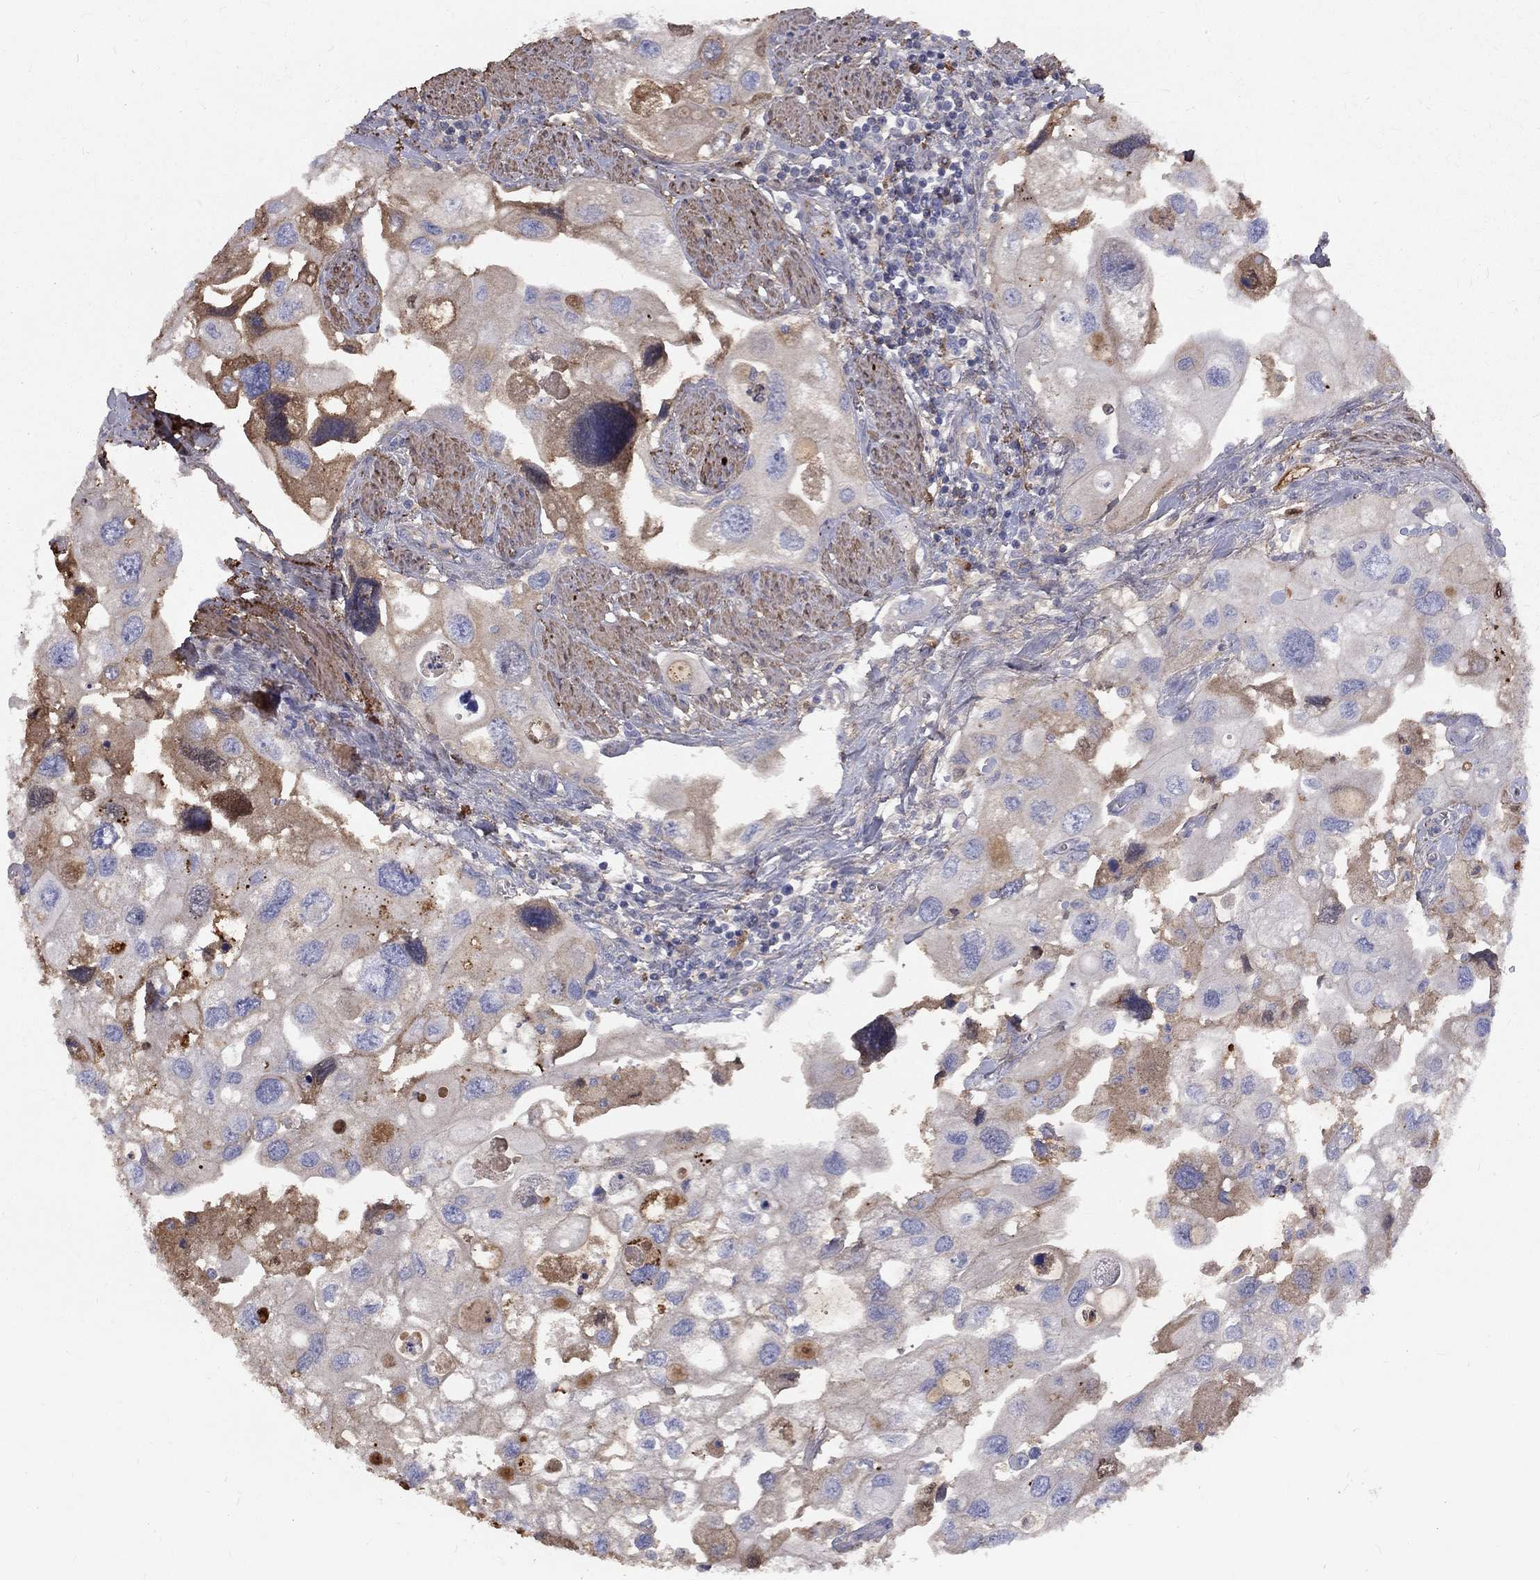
{"staining": {"intensity": "moderate", "quantity": "<25%", "location": "cytoplasmic/membranous"}, "tissue": "urothelial cancer", "cell_type": "Tumor cells", "image_type": "cancer", "snomed": [{"axis": "morphology", "description": "Urothelial carcinoma, High grade"}, {"axis": "topography", "description": "Urinary bladder"}], "caption": "The immunohistochemical stain labels moderate cytoplasmic/membranous positivity in tumor cells of urothelial cancer tissue.", "gene": "EPDR1", "patient": {"sex": "male", "age": 59}}